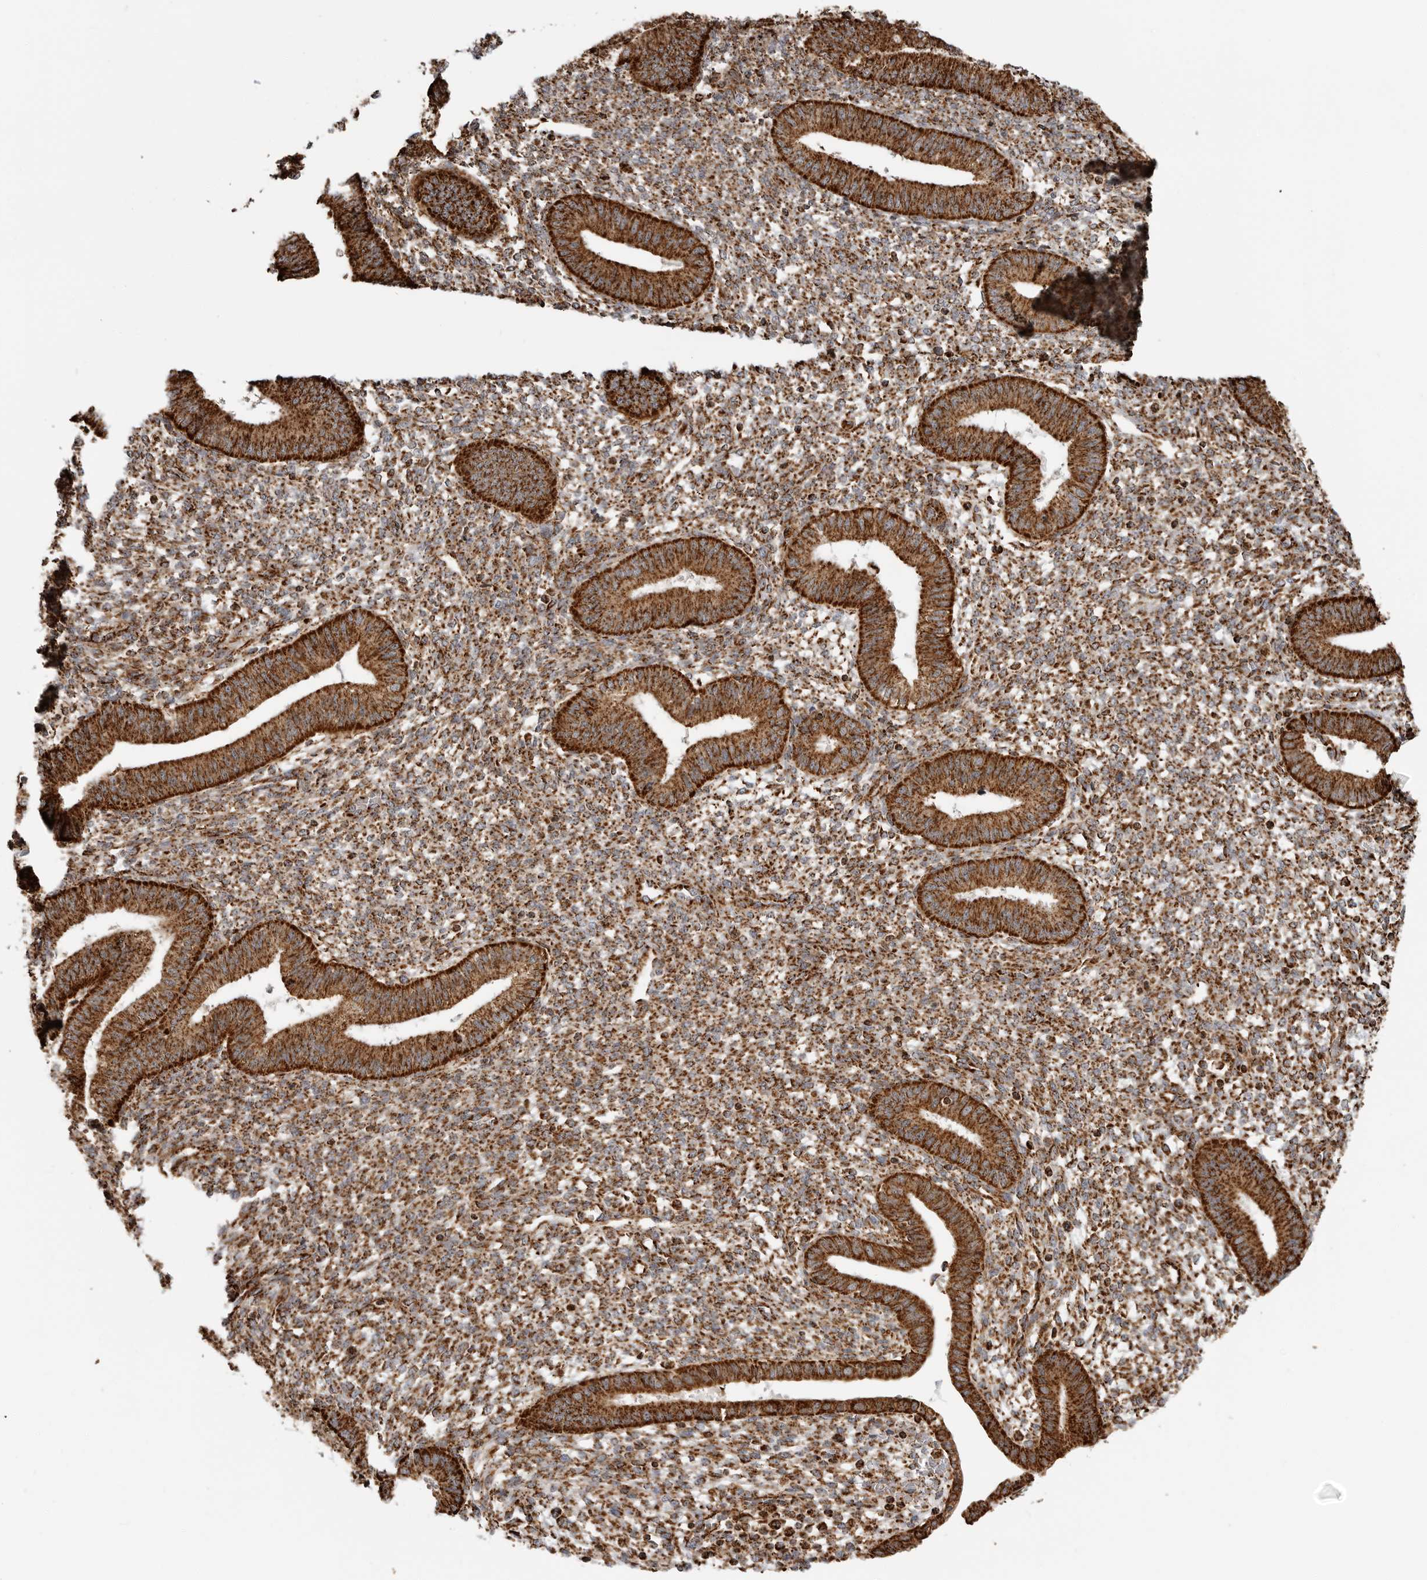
{"staining": {"intensity": "strong", "quantity": ">75%", "location": "cytoplasmic/membranous"}, "tissue": "endometrium", "cell_type": "Cells in endometrial stroma", "image_type": "normal", "snomed": [{"axis": "morphology", "description": "Normal tissue, NOS"}, {"axis": "topography", "description": "Endometrium"}], "caption": "Normal endometrium reveals strong cytoplasmic/membranous staining in about >75% of cells in endometrial stroma.", "gene": "BMP2K", "patient": {"sex": "female", "age": 46}}